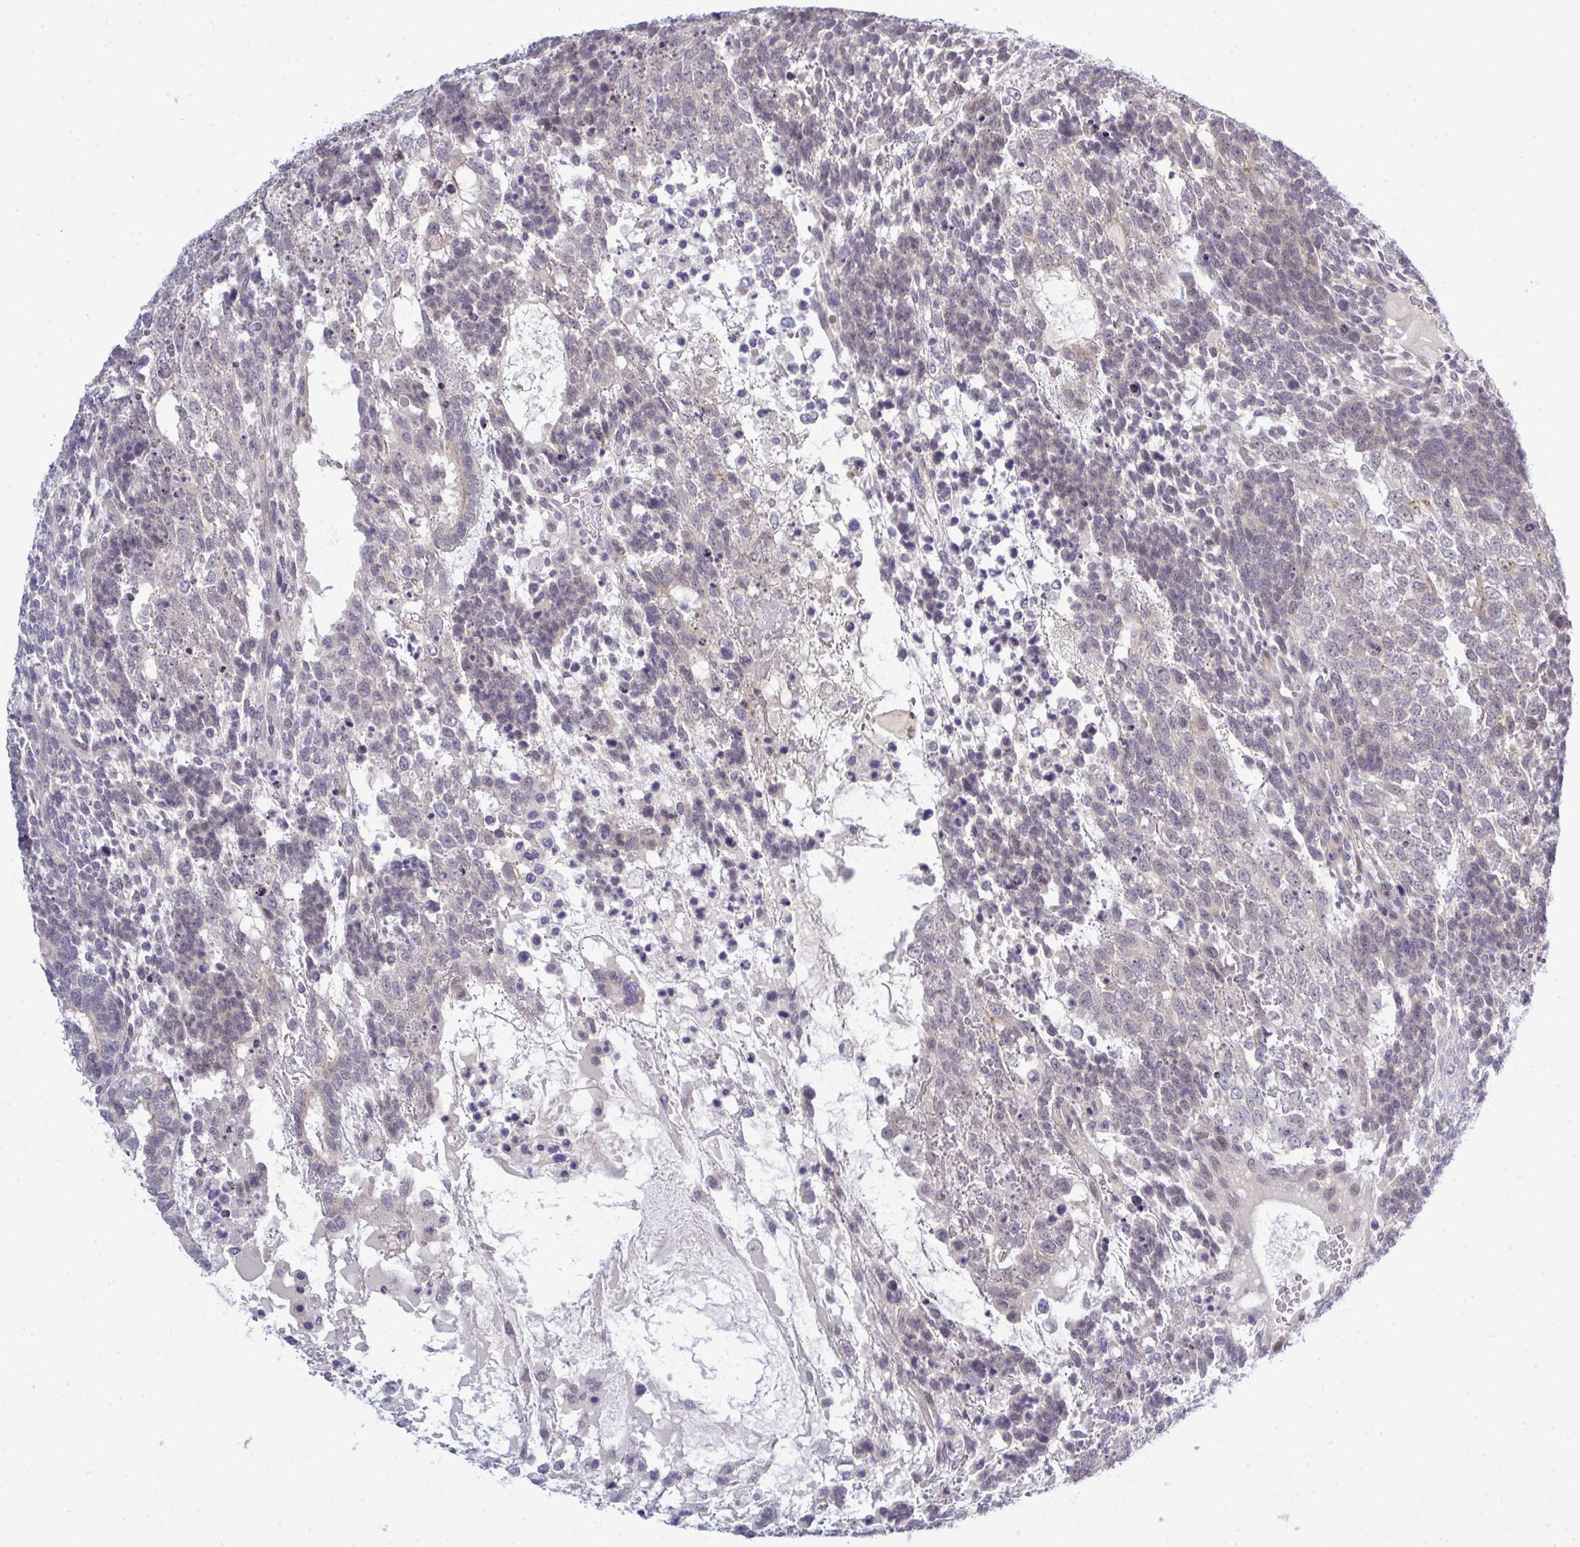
{"staining": {"intensity": "negative", "quantity": "none", "location": "none"}, "tissue": "testis cancer", "cell_type": "Tumor cells", "image_type": "cancer", "snomed": [{"axis": "morphology", "description": "Carcinoma, Embryonal, NOS"}, {"axis": "topography", "description": "Testis"}], "caption": "This photomicrograph is of embryonal carcinoma (testis) stained with IHC to label a protein in brown with the nuclei are counter-stained blue. There is no positivity in tumor cells. (DAB (3,3'-diaminobenzidine) IHC visualized using brightfield microscopy, high magnification).", "gene": "TAB1", "patient": {"sex": "male", "age": 23}}